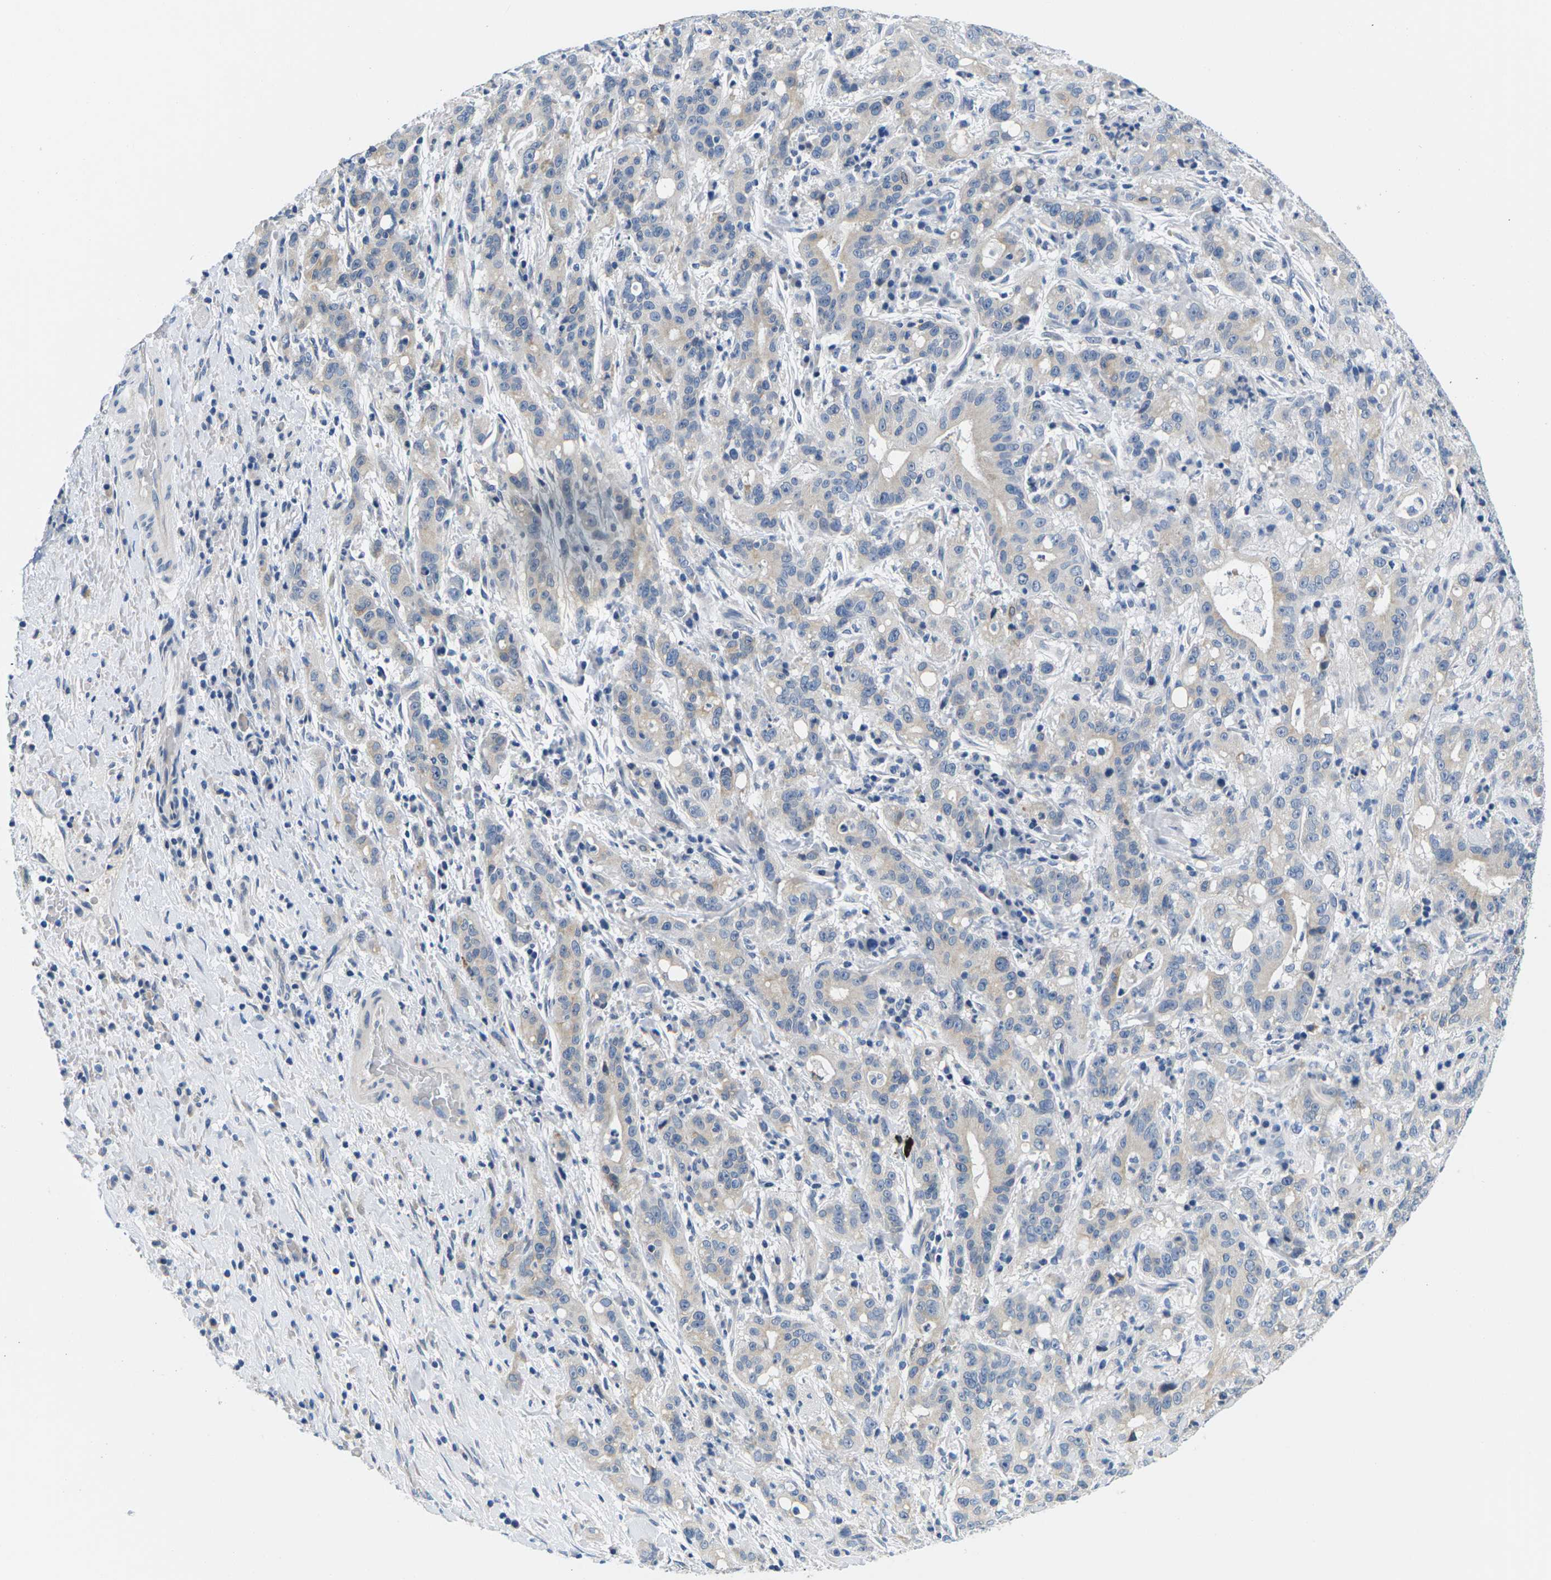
{"staining": {"intensity": "weak", "quantity": "<25%", "location": "cytoplasmic/membranous"}, "tissue": "liver cancer", "cell_type": "Tumor cells", "image_type": "cancer", "snomed": [{"axis": "morphology", "description": "Cholangiocarcinoma"}, {"axis": "topography", "description": "Liver"}], "caption": "Photomicrograph shows no significant protein staining in tumor cells of liver cancer (cholangiocarcinoma). Nuclei are stained in blue.", "gene": "TSPAN2", "patient": {"sex": "female", "age": 38}}